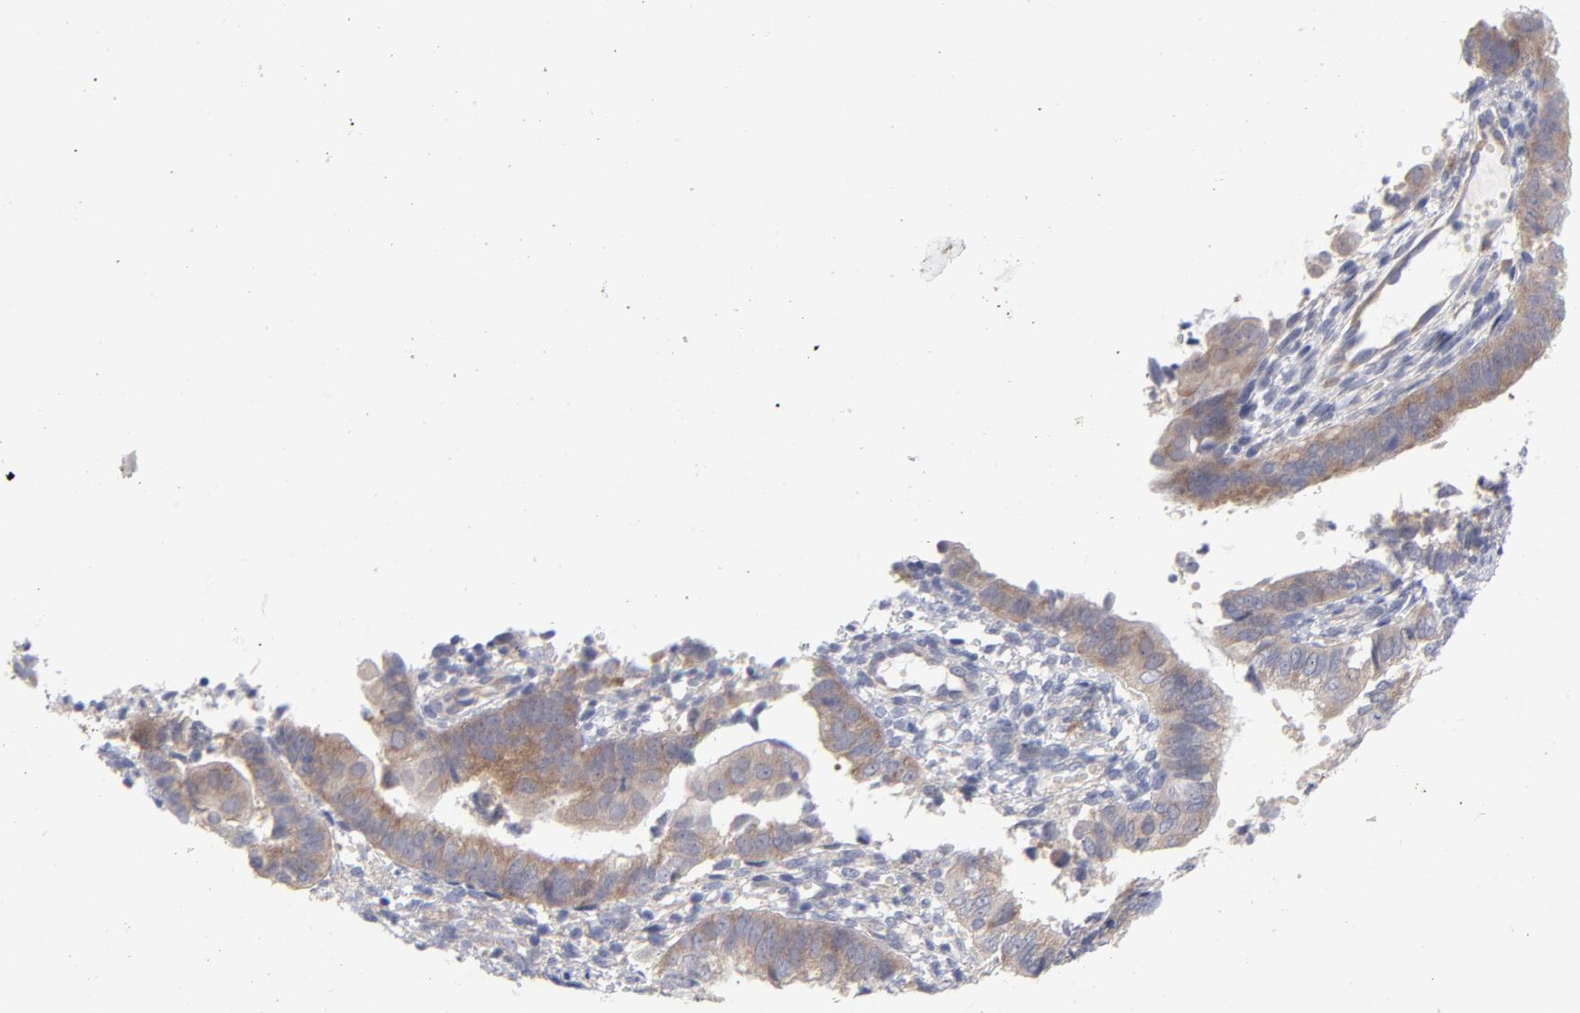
{"staining": {"intensity": "weak", "quantity": "25%-75%", "location": "cytoplasmic/membranous"}, "tissue": "endometrial cancer", "cell_type": "Tumor cells", "image_type": "cancer", "snomed": [{"axis": "morphology", "description": "Adenocarcinoma, NOS"}, {"axis": "topography", "description": "Endometrium"}], "caption": "This is a photomicrograph of immunohistochemistry (IHC) staining of endometrial cancer (adenocarcinoma), which shows weak positivity in the cytoplasmic/membranous of tumor cells.", "gene": "RPS24", "patient": {"sex": "female", "age": 63}}